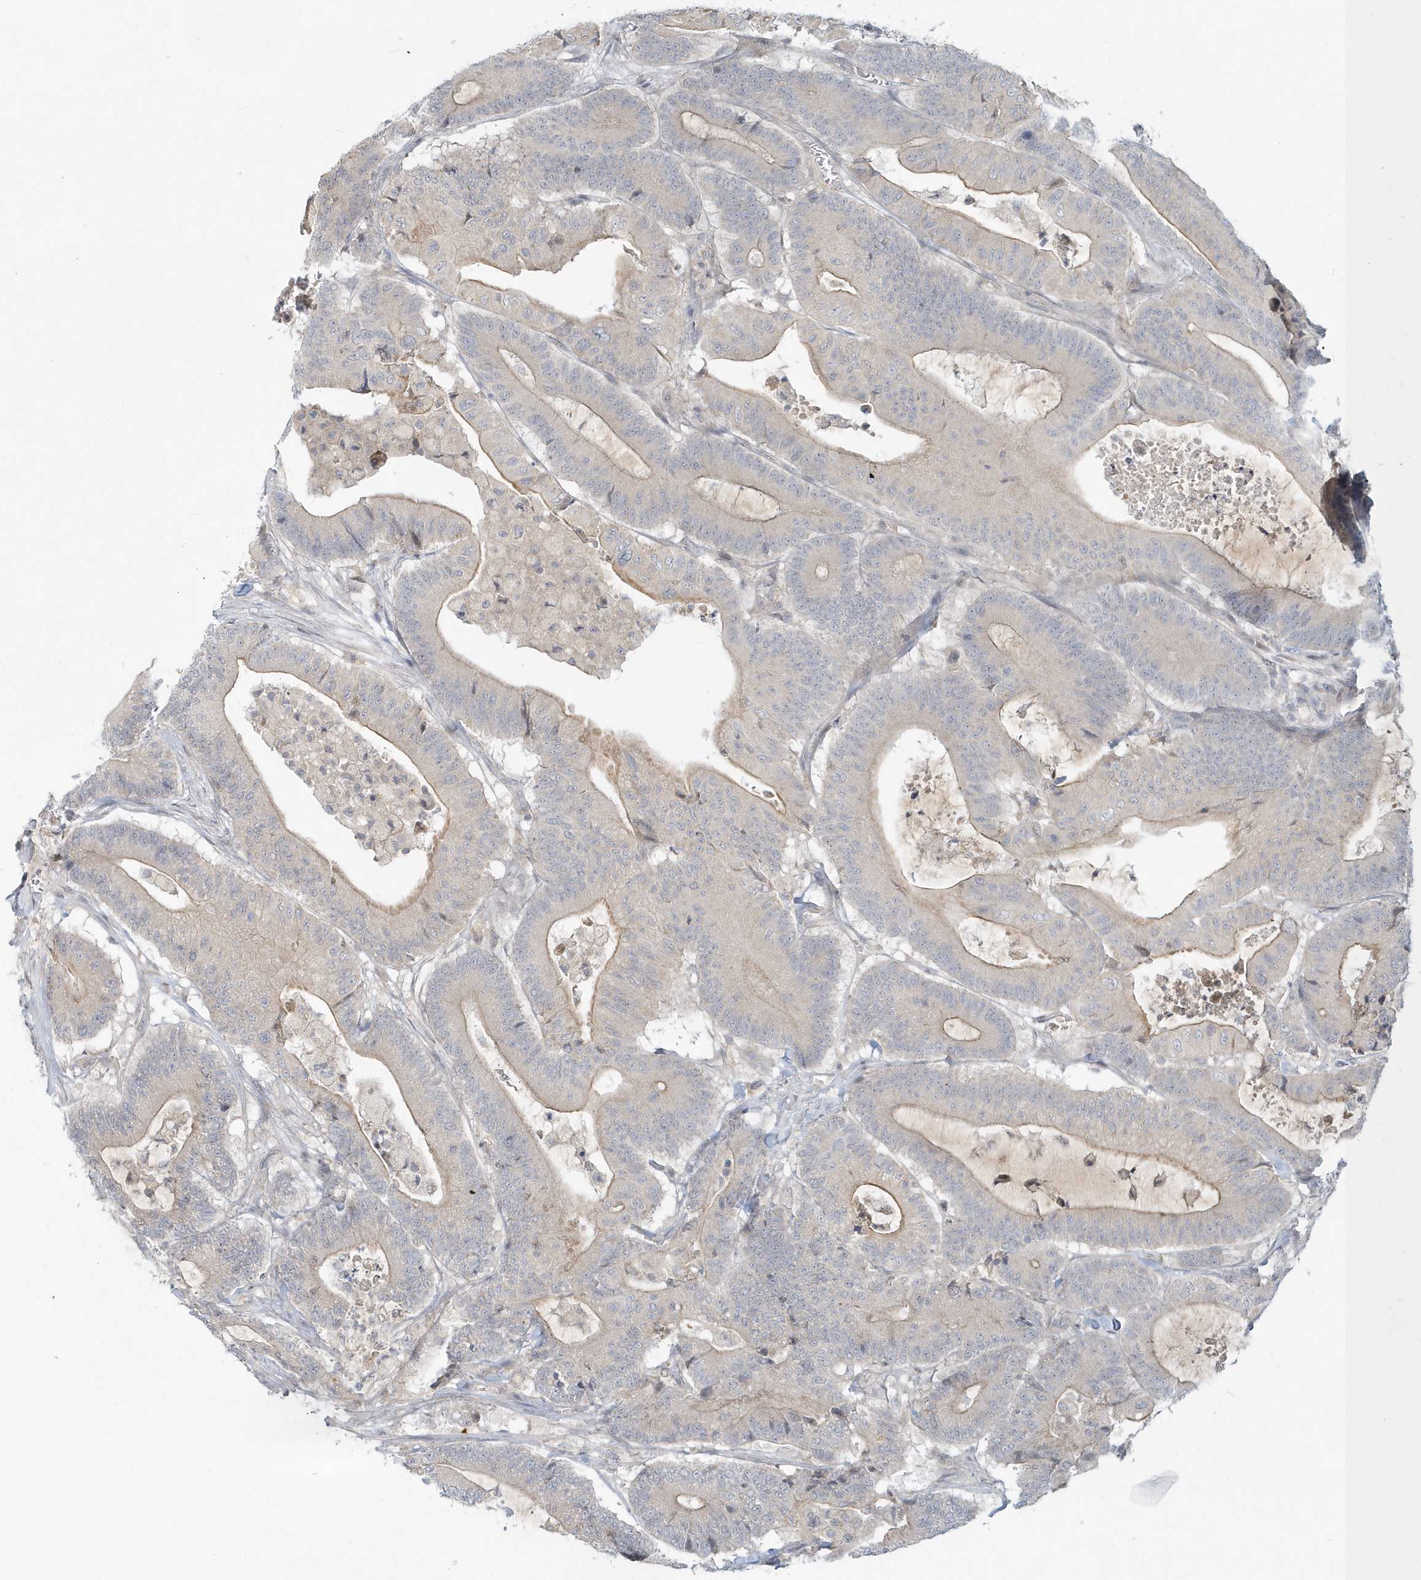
{"staining": {"intensity": "weak", "quantity": "25%-75%", "location": "cytoplasmic/membranous"}, "tissue": "colorectal cancer", "cell_type": "Tumor cells", "image_type": "cancer", "snomed": [{"axis": "morphology", "description": "Adenocarcinoma, NOS"}, {"axis": "topography", "description": "Colon"}], "caption": "IHC of colorectal cancer shows low levels of weak cytoplasmic/membranous expression in approximately 25%-75% of tumor cells. (IHC, brightfield microscopy, high magnification).", "gene": "BLTP3A", "patient": {"sex": "female", "age": 84}}